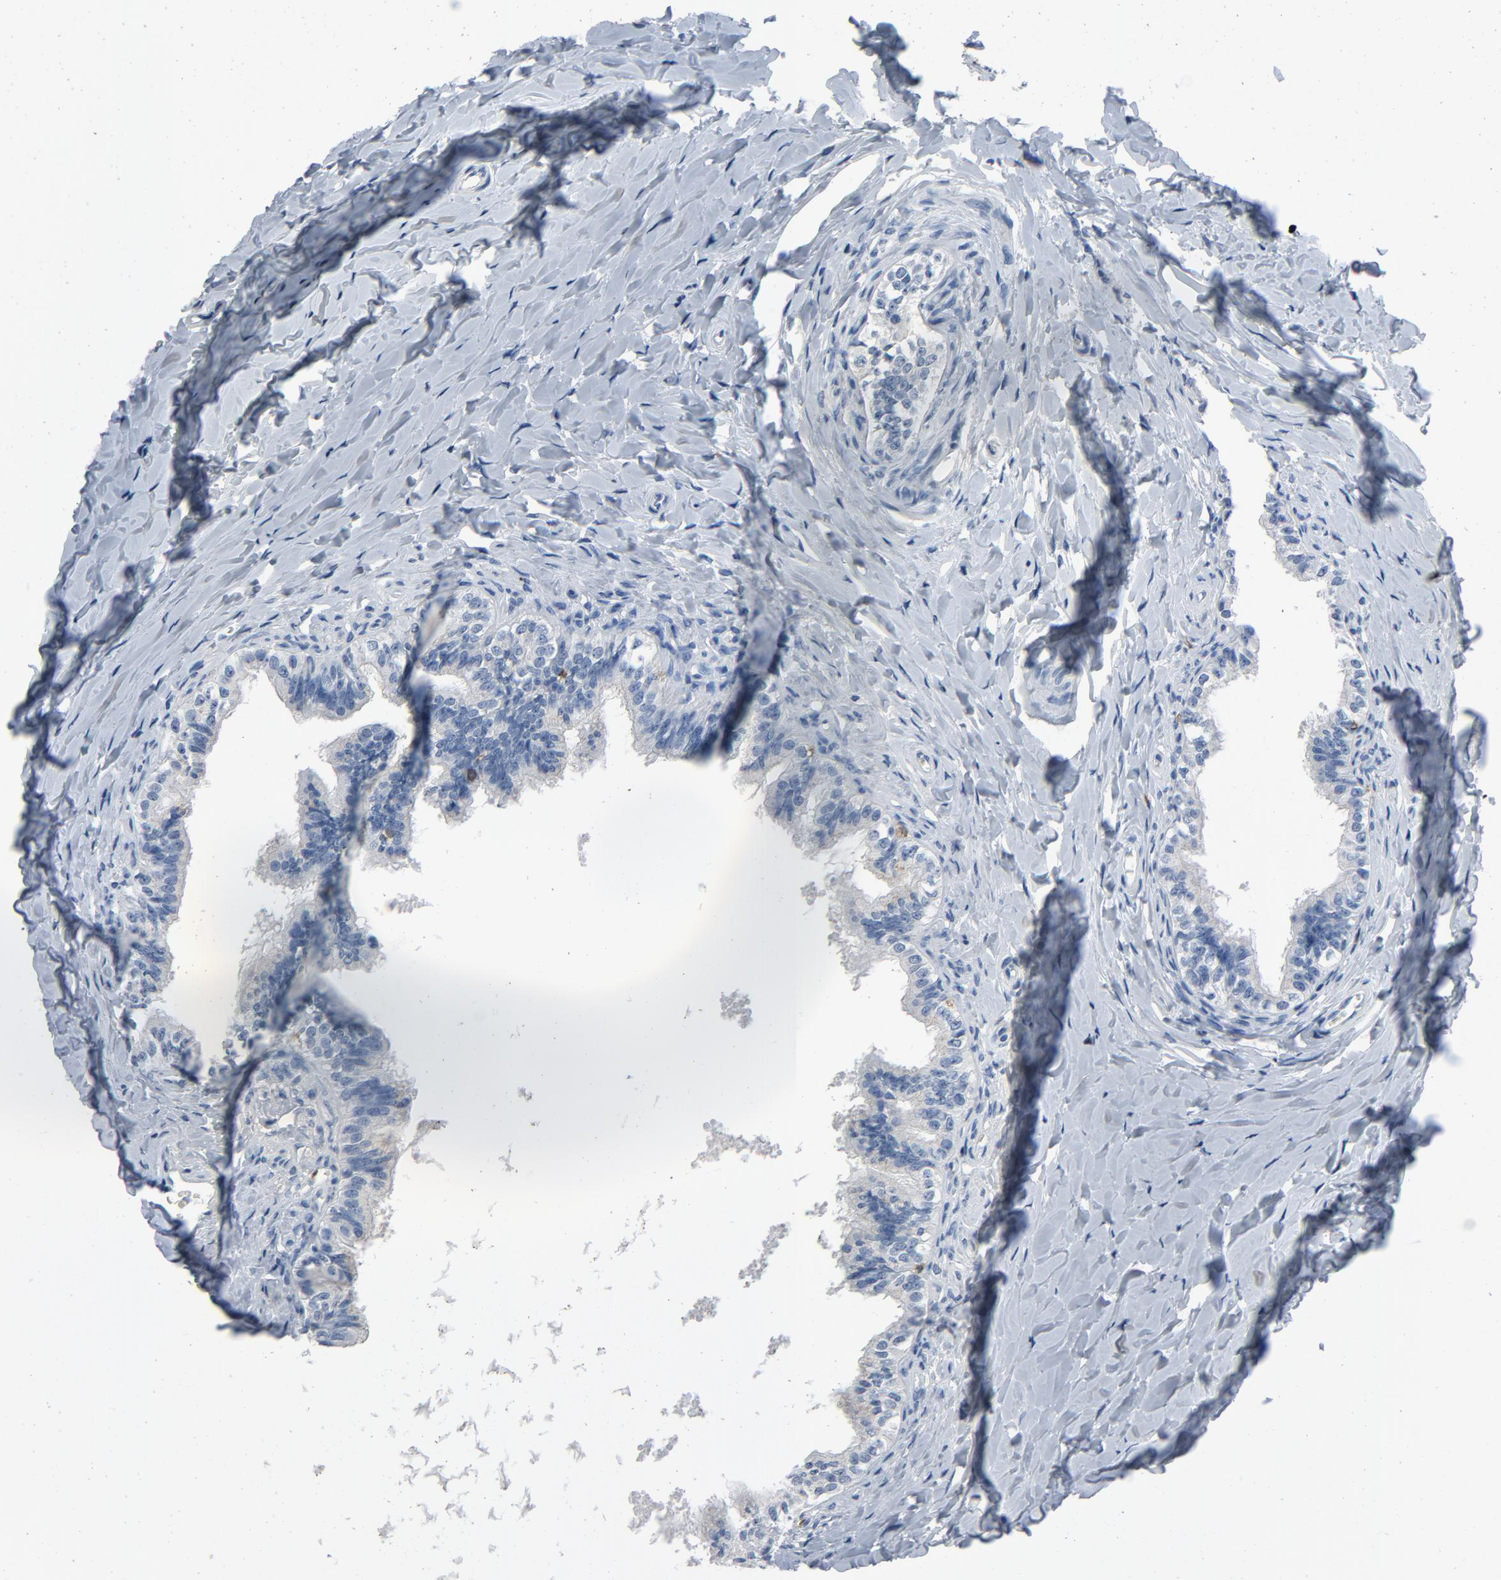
{"staining": {"intensity": "weak", "quantity": ">75%", "location": "cytoplasmic/membranous"}, "tissue": "epididymis", "cell_type": "Glandular cells", "image_type": "normal", "snomed": [{"axis": "morphology", "description": "Normal tissue, NOS"}, {"axis": "topography", "description": "Soft tissue"}, {"axis": "topography", "description": "Epididymis"}], "caption": "Immunohistochemistry (DAB) staining of unremarkable epididymis reveals weak cytoplasmic/membranous protein expression in approximately >75% of glandular cells. (DAB IHC, brown staining for protein, blue staining for nuclei).", "gene": "LCK", "patient": {"sex": "male", "age": 26}}